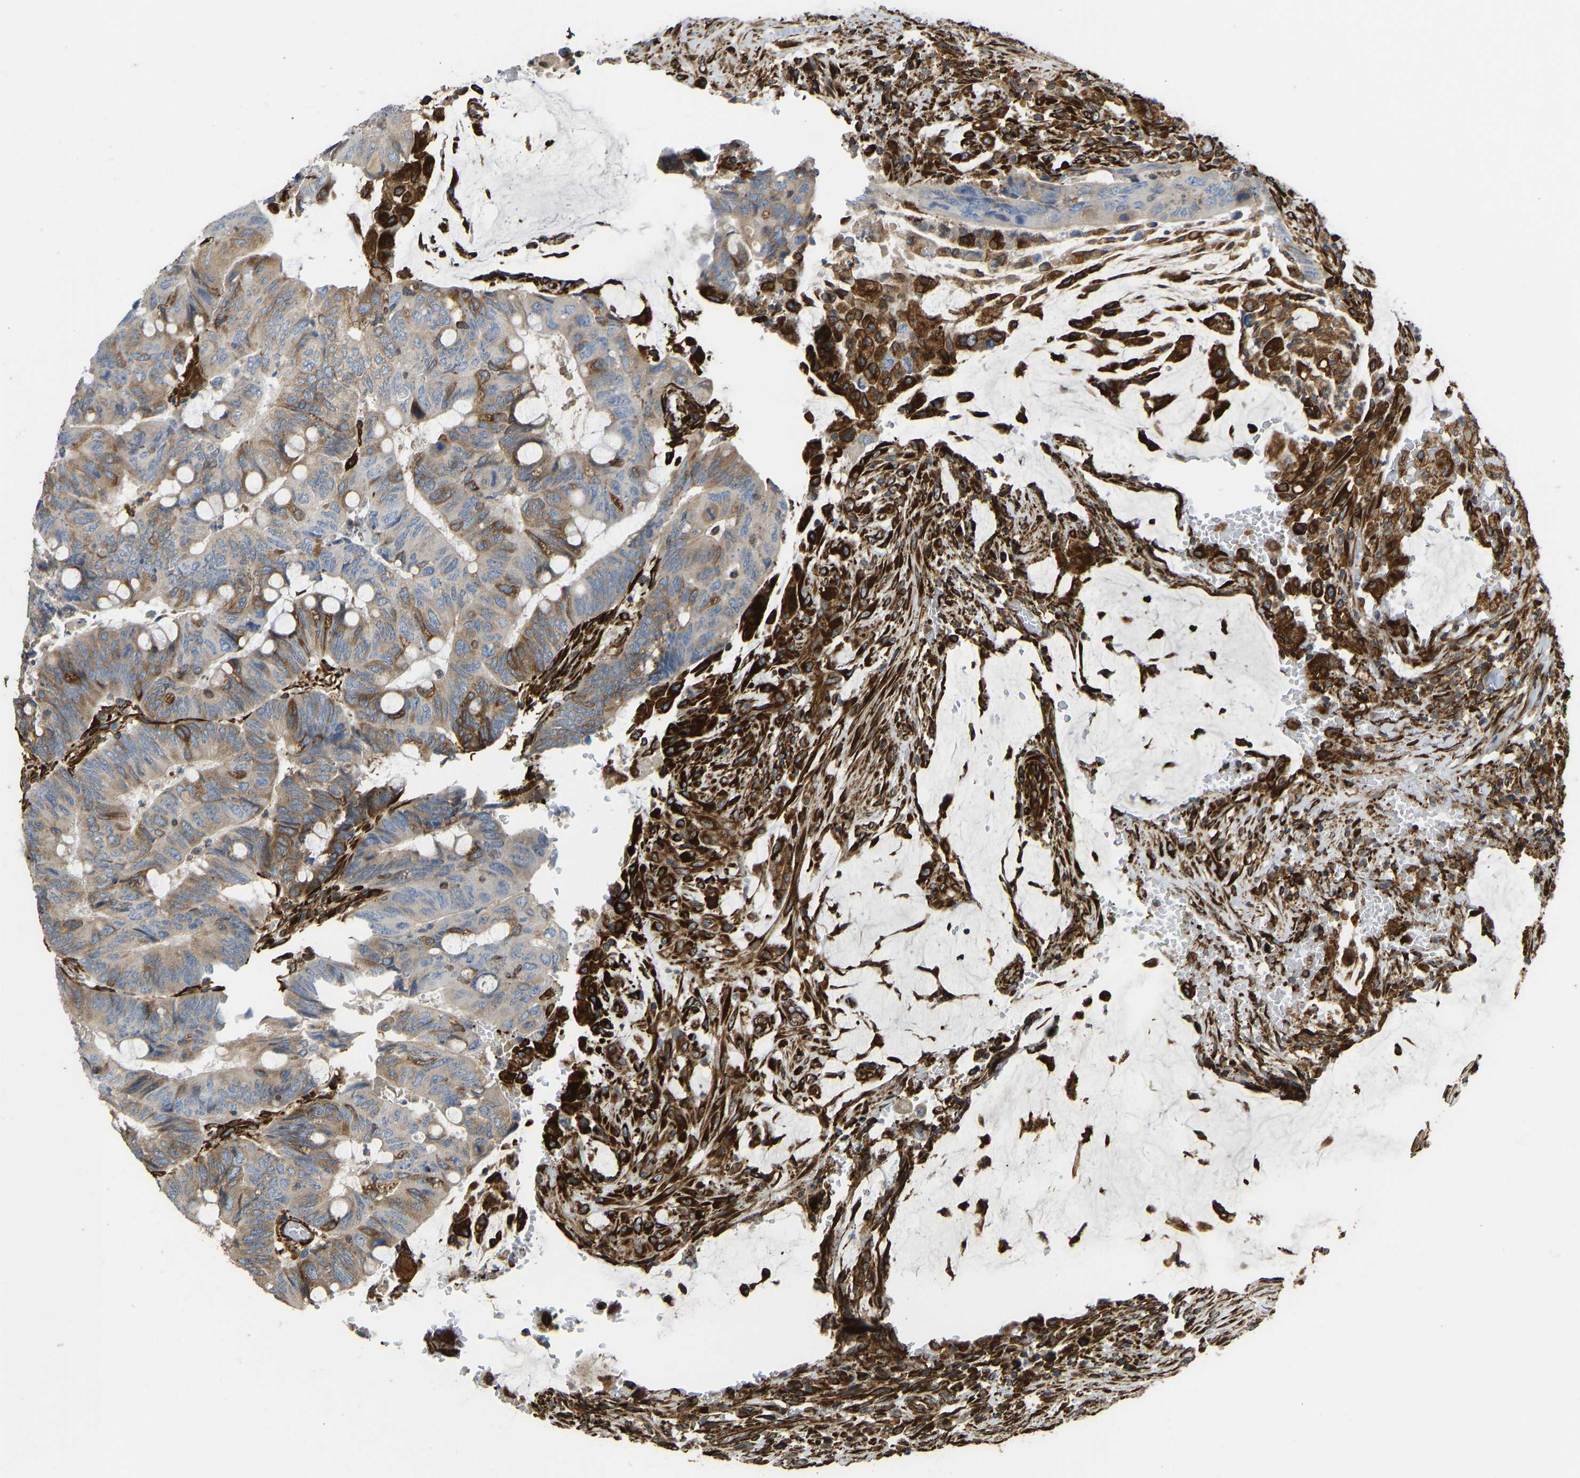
{"staining": {"intensity": "moderate", "quantity": ">75%", "location": "cytoplasmic/membranous"}, "tissue": "colorectal cancer", "cell_type": "Tumor cells", "image_type": "cancer", "snomed": [{"axis": "morphology", "description": "Normal tissue, NOS"}, {"axis": "morphology", "description": "Adenocarcinoma, NOS"}, {"axis": "topography", "description": "Rectum"}, {"axis": "topography", "description": "Peripheral nerve tissue"}], "caption": "Protein analysis of colorectal adenocarcinoma tissue shows moderate cytoplasmic/membranous positivity in approximately >75% of tumor cells.", "gene": "BEX3", "patient": {"sex": "male", "age": 92}}